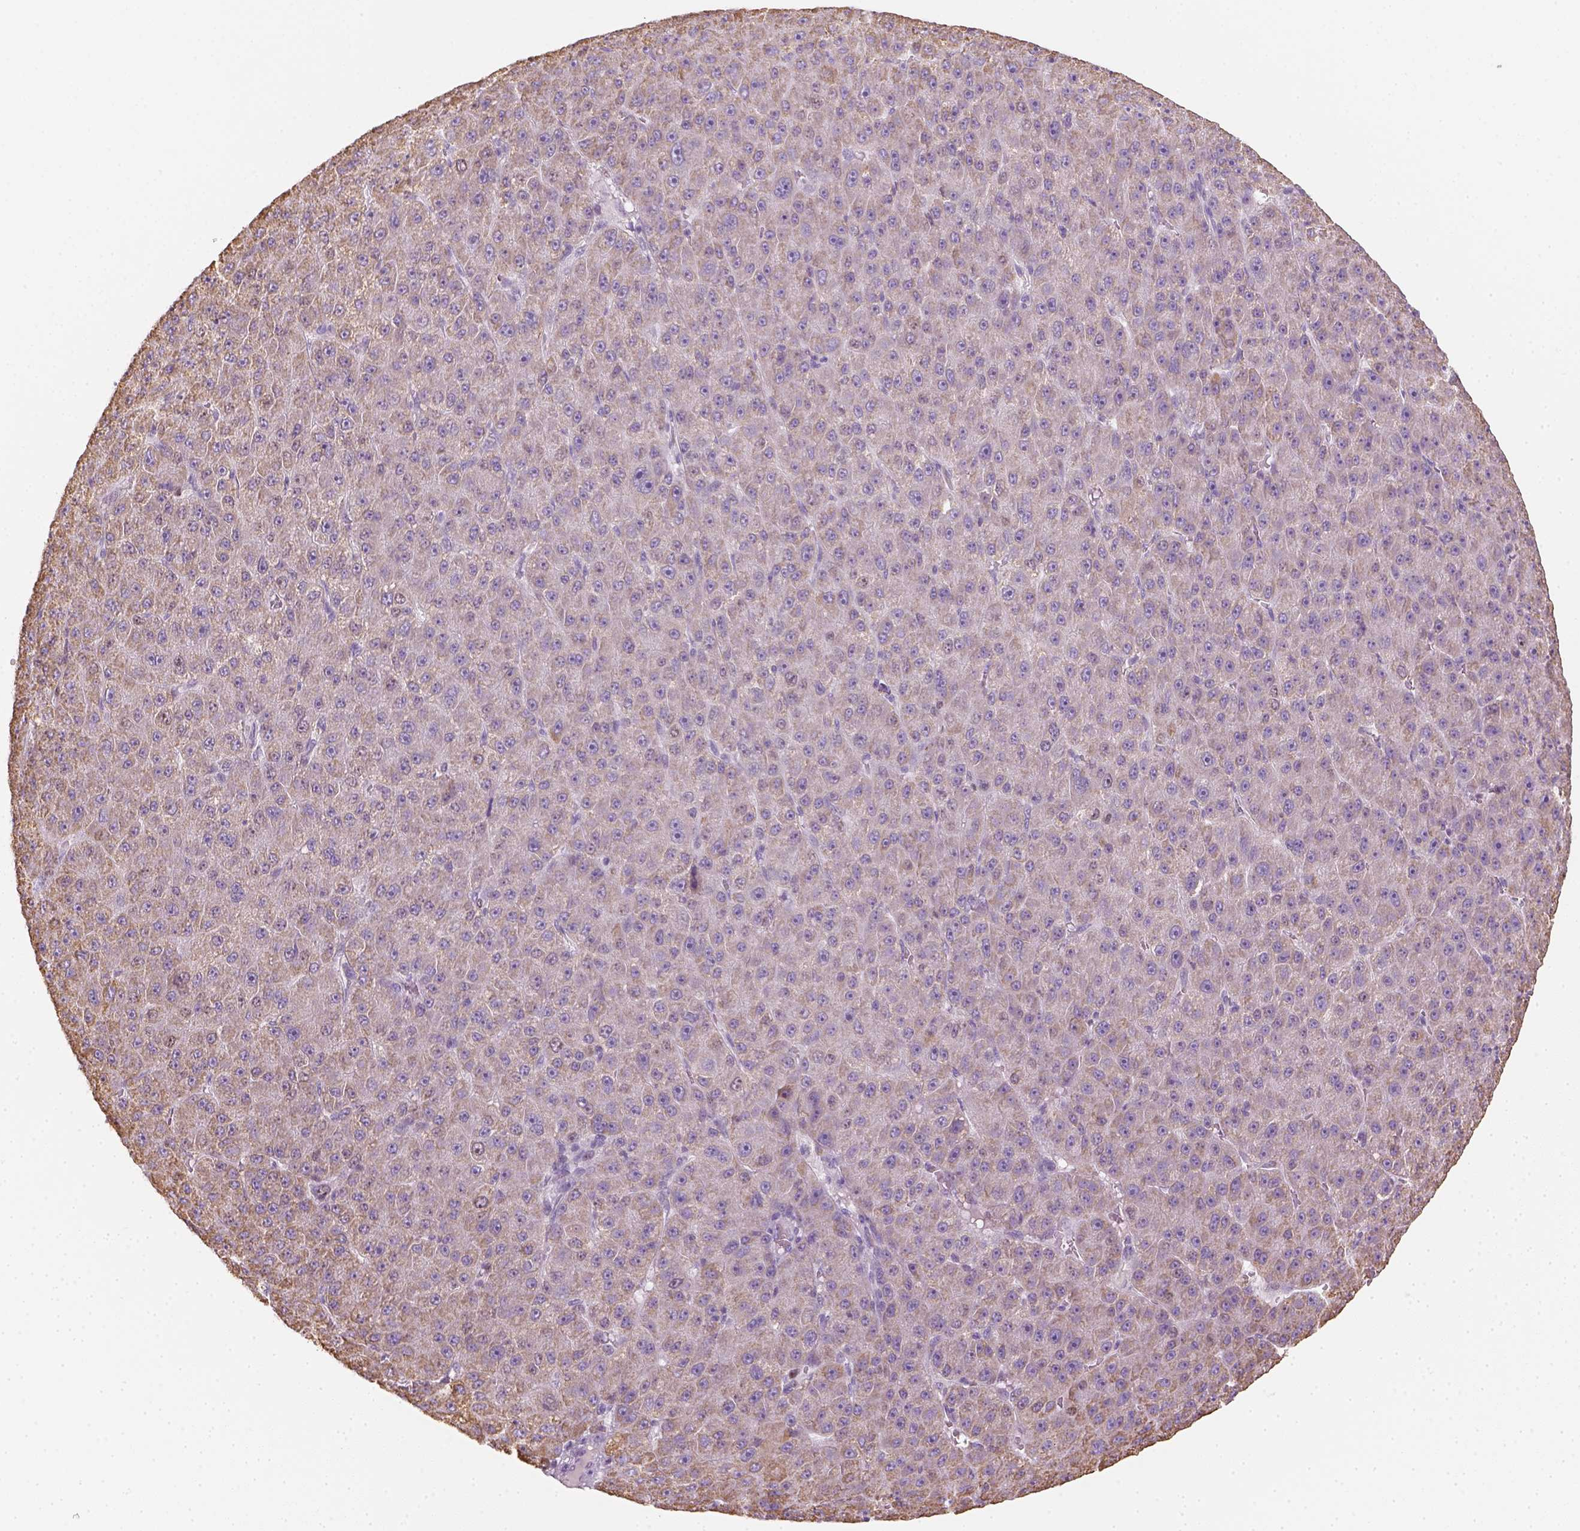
{"staining": {"intensity": "weak", "quantity": ">75%", "location": "cytoplasmic/membranous"}, "tissue": "liver cancer", "cell_type": "Tumor cells", "image_type": "cancer", "snomed": [{"axis": "morphology", "description": "Carcinoma, Hepatocellular, NOS"}, {"axis": "topography", "description": "Liver"}], "caption": "Protein staining of liver hepatocellular carcinoma tissue exhibits weak cytoplasmic/membranous expression in approximately >75% of tumor cells.", "gene": "LCA5", "patient": {"sex": "male", "age": 67}}